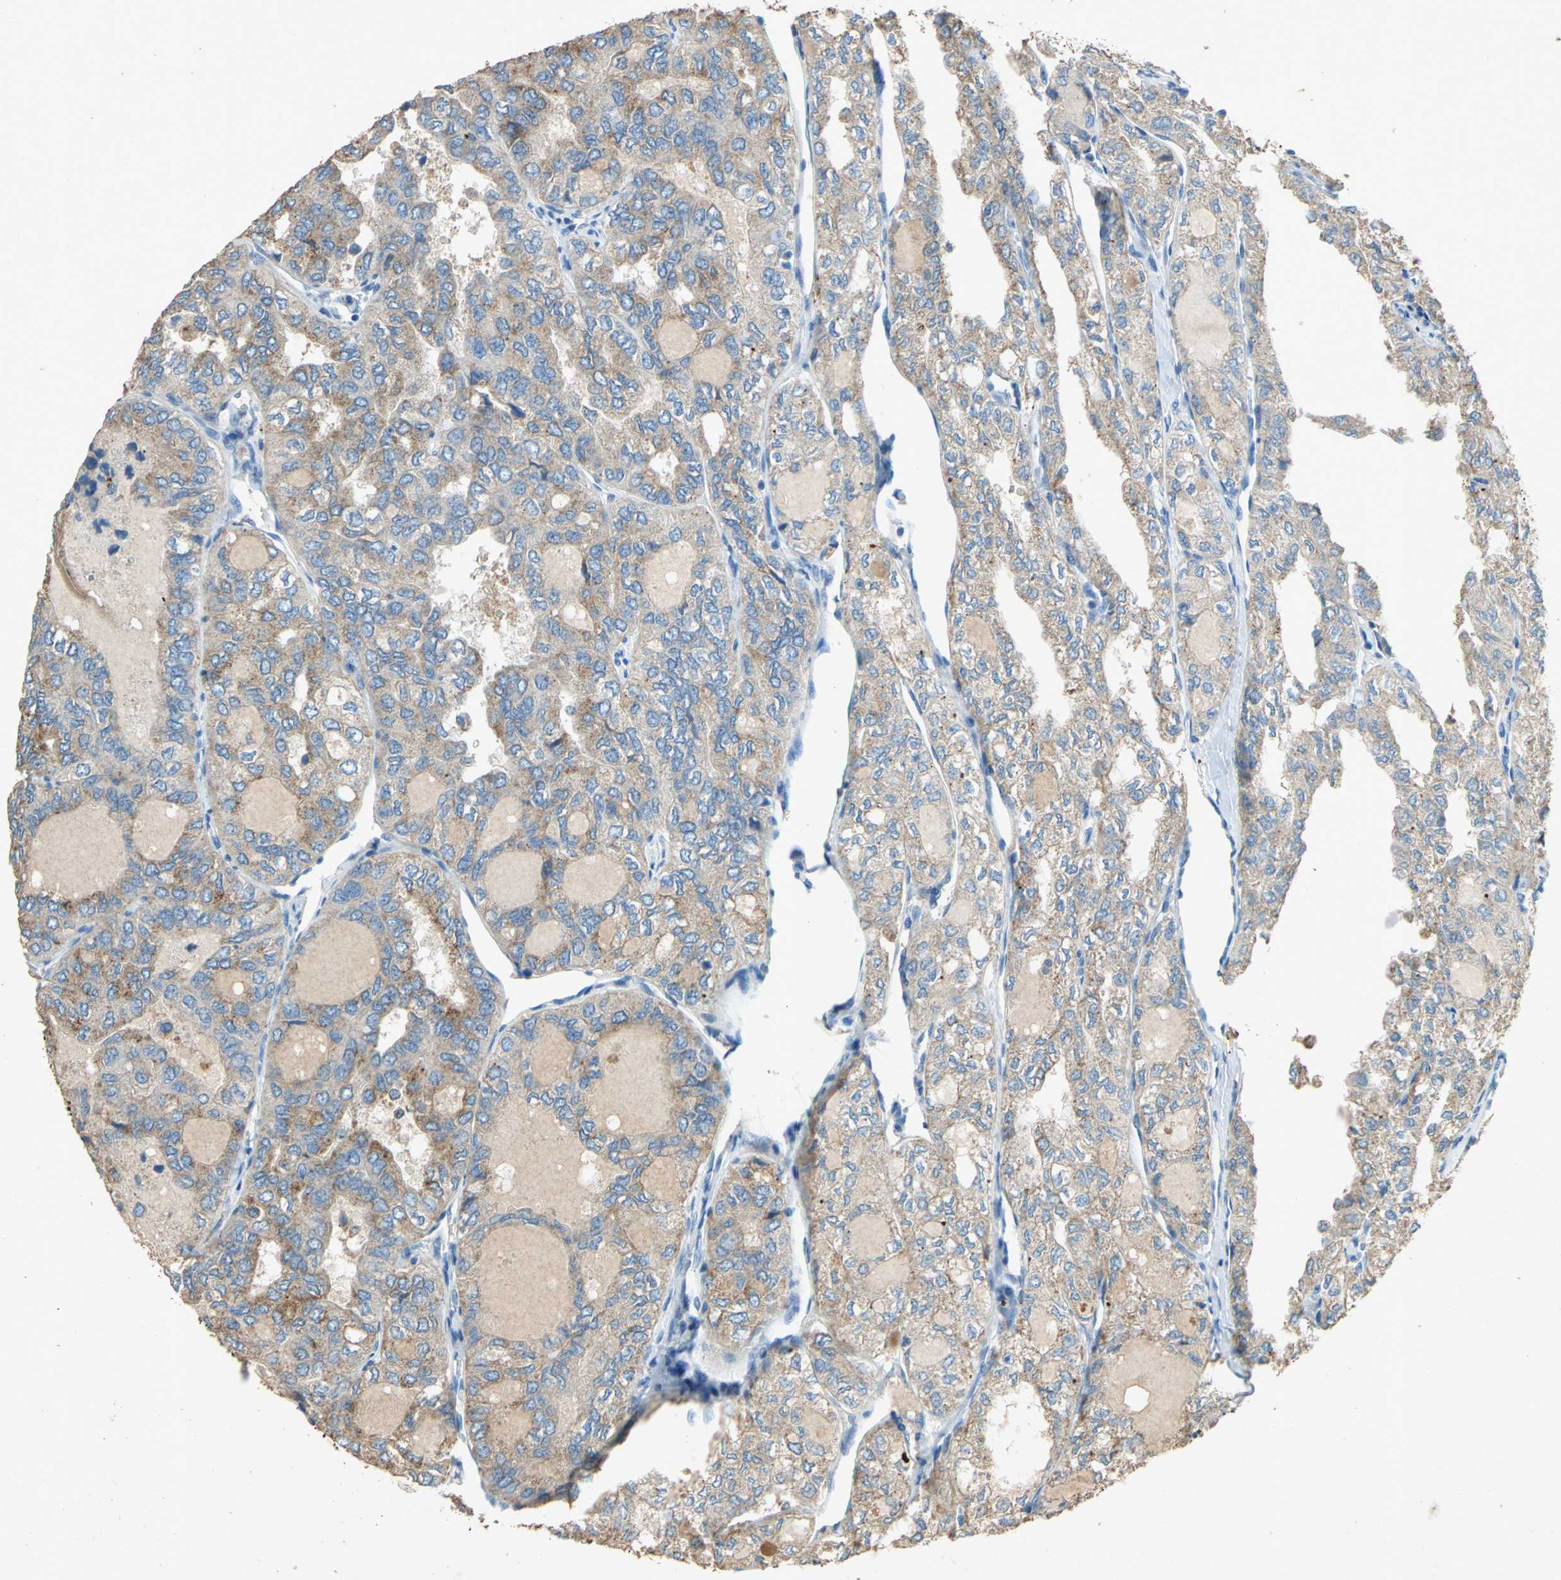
{"staining": {"intensity": "moderate", "quantity": ">75%", "location": "cytoplasmic/membranous"}, "tissue": "thyroid cancer", "cell_type": "Tumor cells", "image_type": "cancer", "snomed": [{"axis": "morphology", "description": "Follicular adenoma carcinoma, NOS"}, {"axis": "topography", "description": "Thyroid gland"}], "caption": "Thyroid follicular adenoma carcinoma stained with a protein marker exhibits moderate staining in tumor cells.", "gene": "ADAMTS5", "patient": {"sex": "male", "age": 75}}